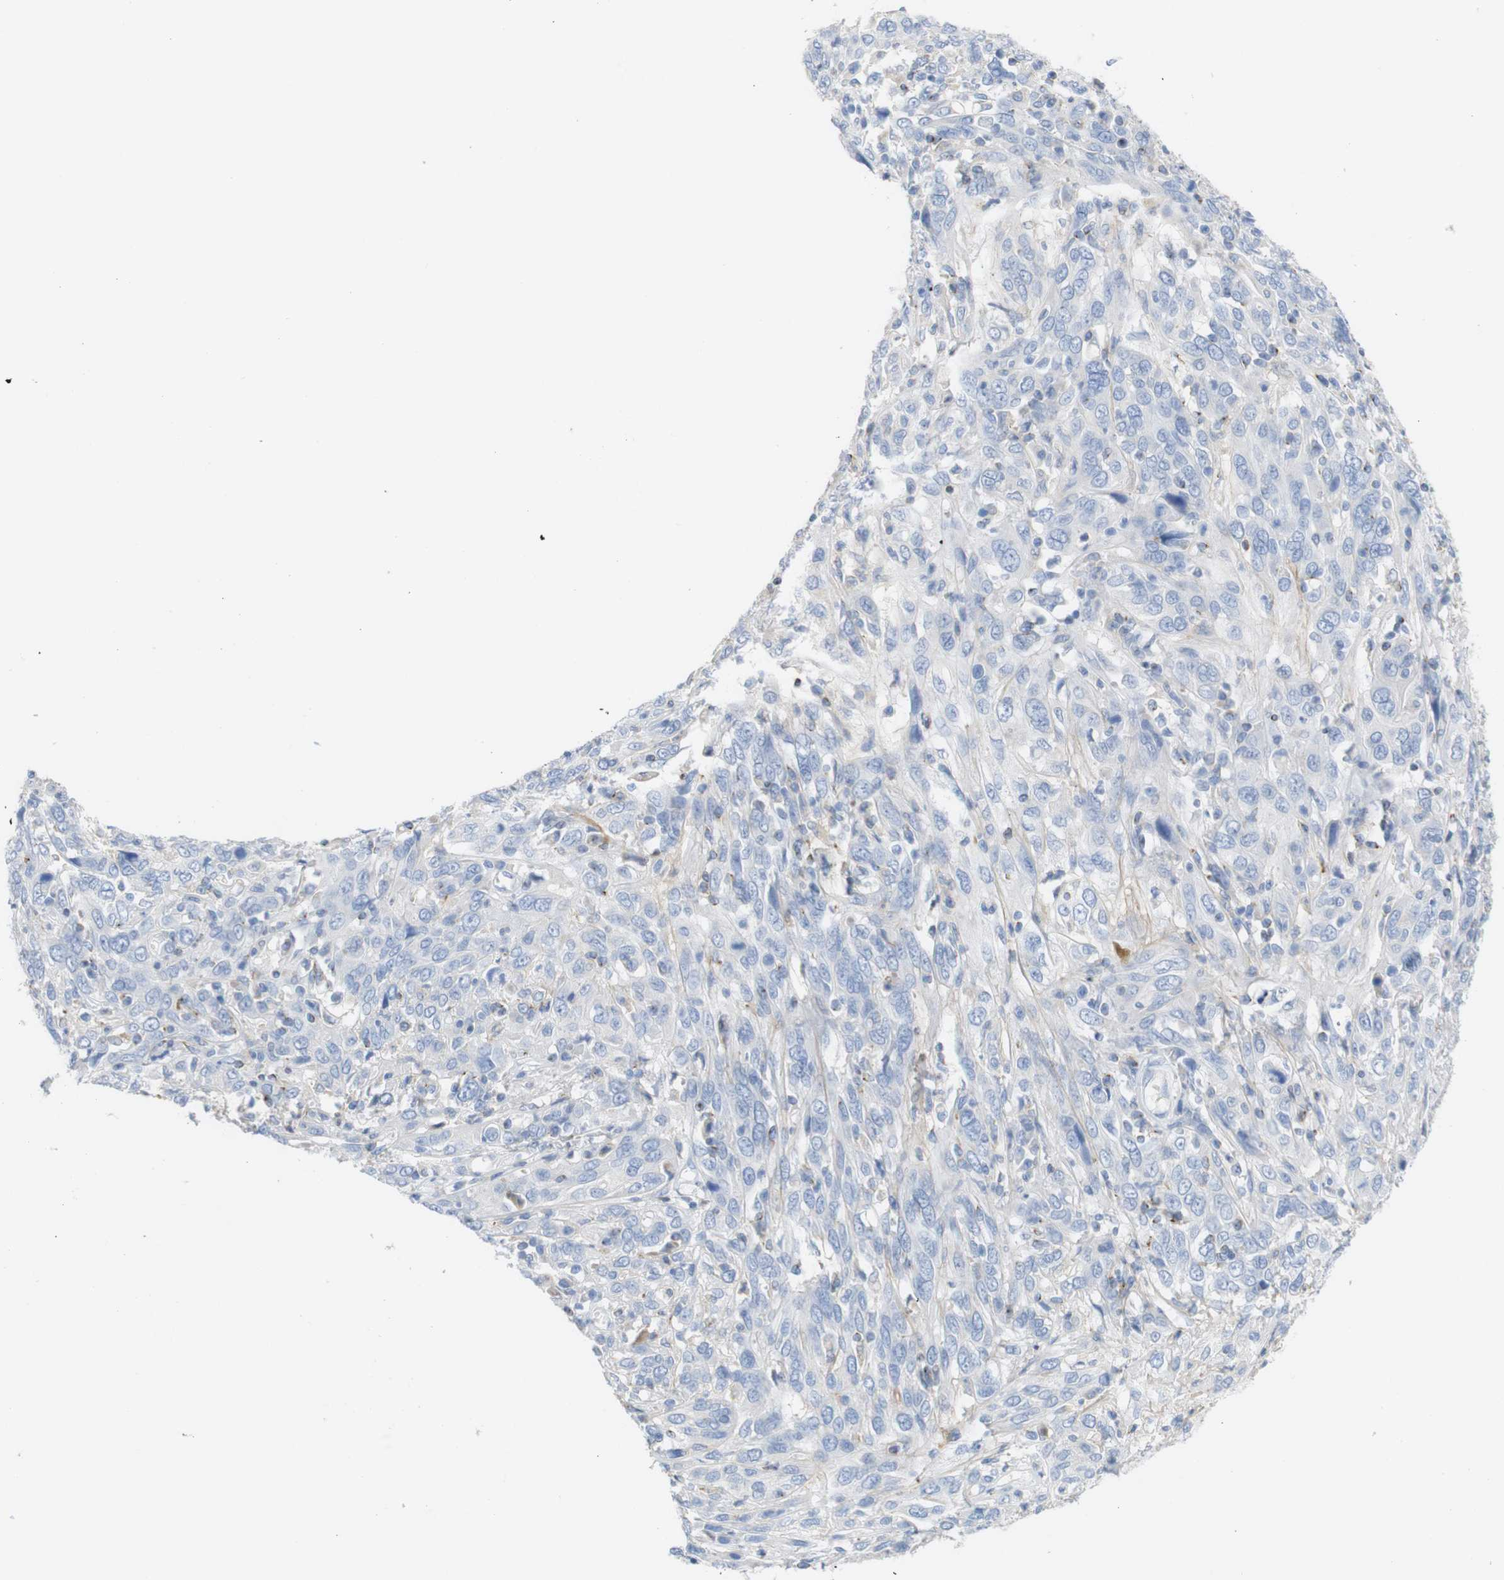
{"staining": {"intensity": "weak", "quantity": "<25%", "location": "cytoplasmic/membranous"}, "tissue": "cervical cancer", "cell_type": "Tumor cells", "image_type": "cancer", "snomed": [{"axis": "morphology", "description": "Squamous cell carcinoma, NOS"}, {"axis": "topography", "description": "Cervix"}], "caption": "This is an immunohistochemistry histopathology image of human cervical squamous cell carcinoma. There is no expression in tumor cells.", "gene": "LAG3", "patient": {"sex": "female", "age": 46}}